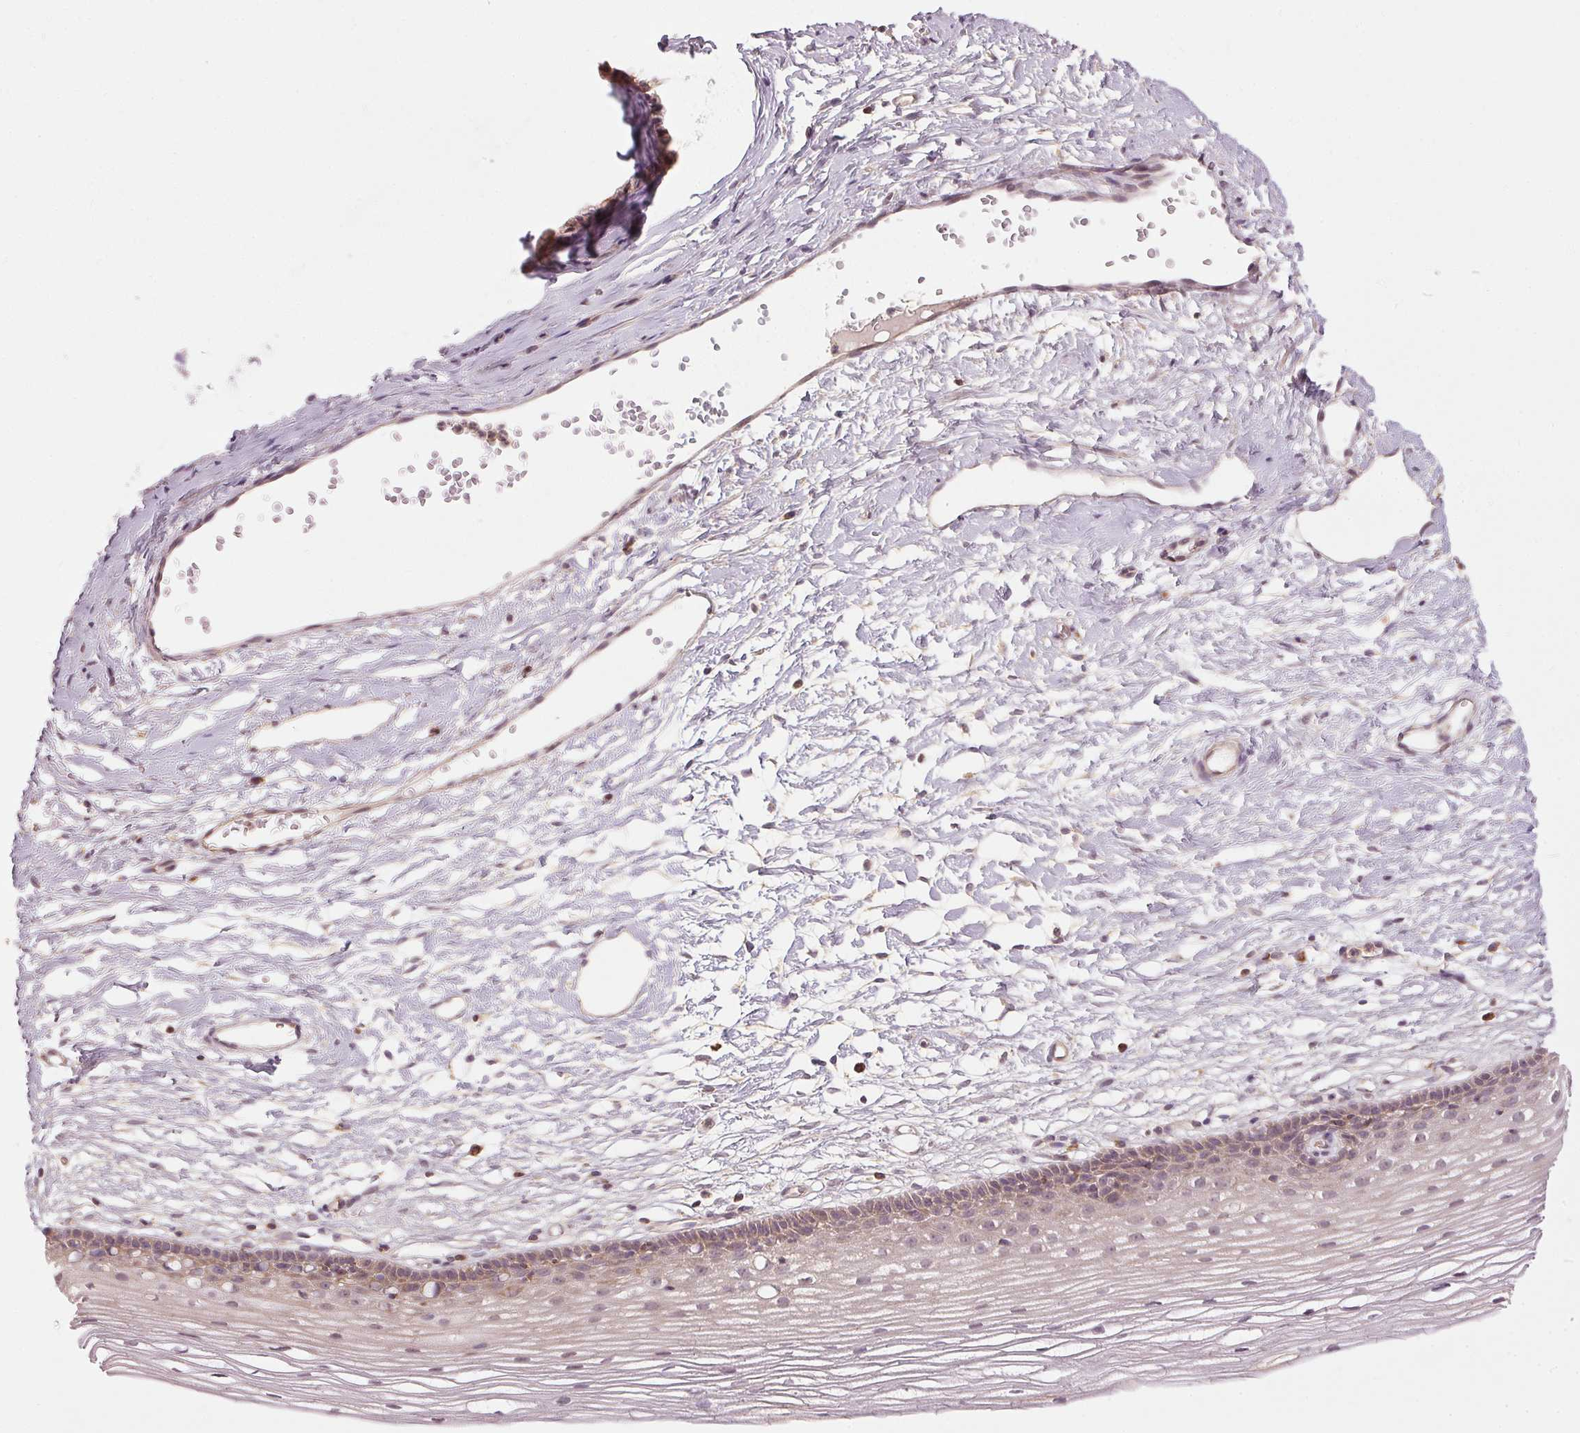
{"staining": {"intensity": "weak", "quantity": ">75%", "location": "cytoplasmic/membranous"}, "tissue": "cervix", "cell_type": "Glandular cells", "image_type": "normal", "snomed": [{"axis": "morphology", "description": "Normal tissue, NOS"}, {"axis": "topography", "description": "Cervix"}], "caption": "A micrograph of human cervix stained for a protein shows weak cytoplasmic/membranous brown staining in glandular cells. (brown staining indicates protein expression, while blue staining denotes nuclei).", "gene": "NADK2", "patient": {"sex": "female", "age": 40}}